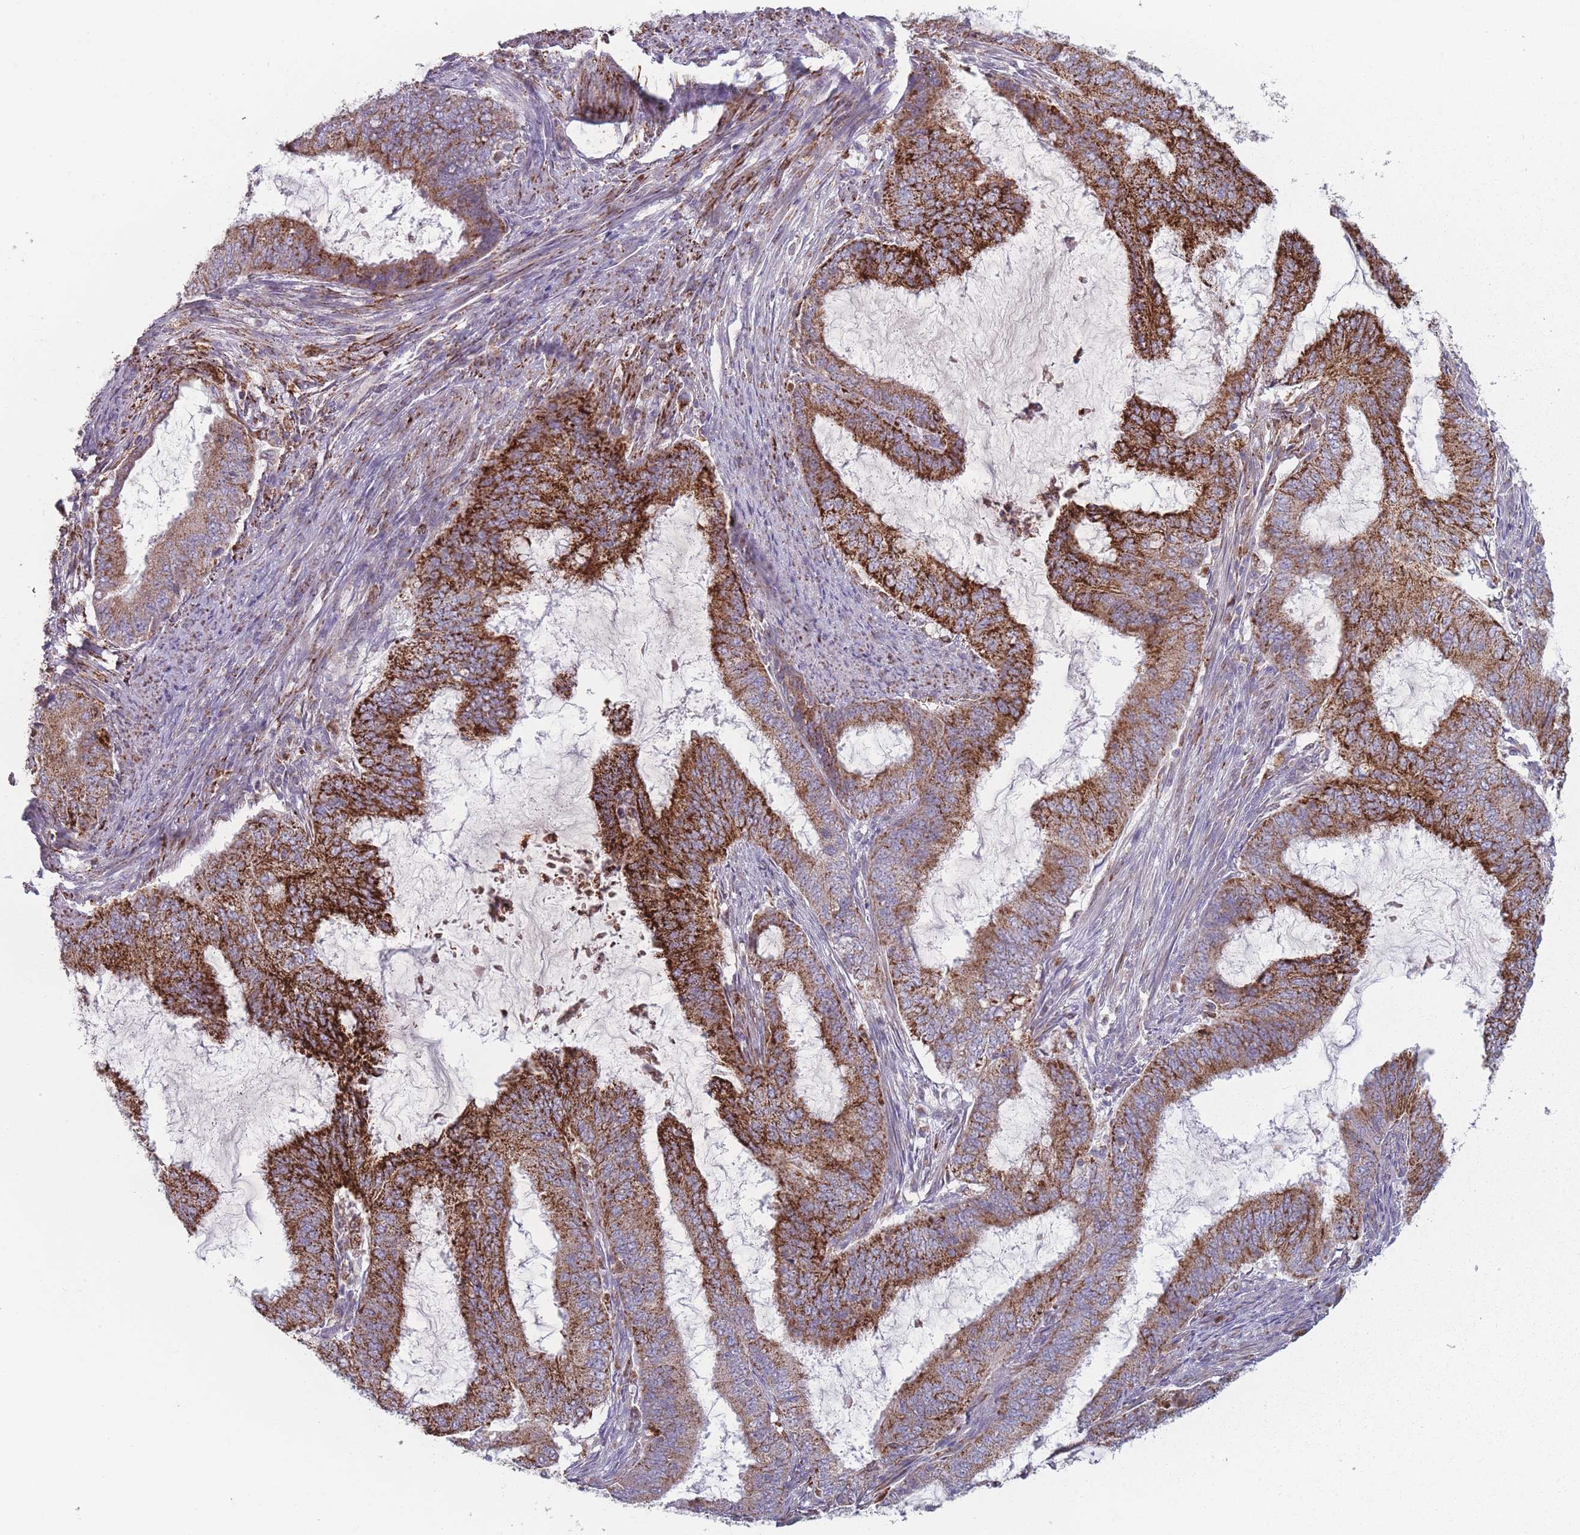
{"staining": {"intensity": "strong", "quantity": ">75%", "location": "cytoplasmic/membranous"}, "tissue": "endometrial cancer", "cell_type": "Tumor cells", "image_type": "cancer", "snomed": [{"axis": "morphology", "description": "Adenocarcinoma, NOS"}, {"axis": "topography", "description": "Endometrium"}], "caption": "Strong cytoplasmic/membranous positivity is present in about >75% of tumor cells in adenocarcinoma (endometrial).", "gene": "PEX11B", "patient": {"sex": "female", "age": 51}}